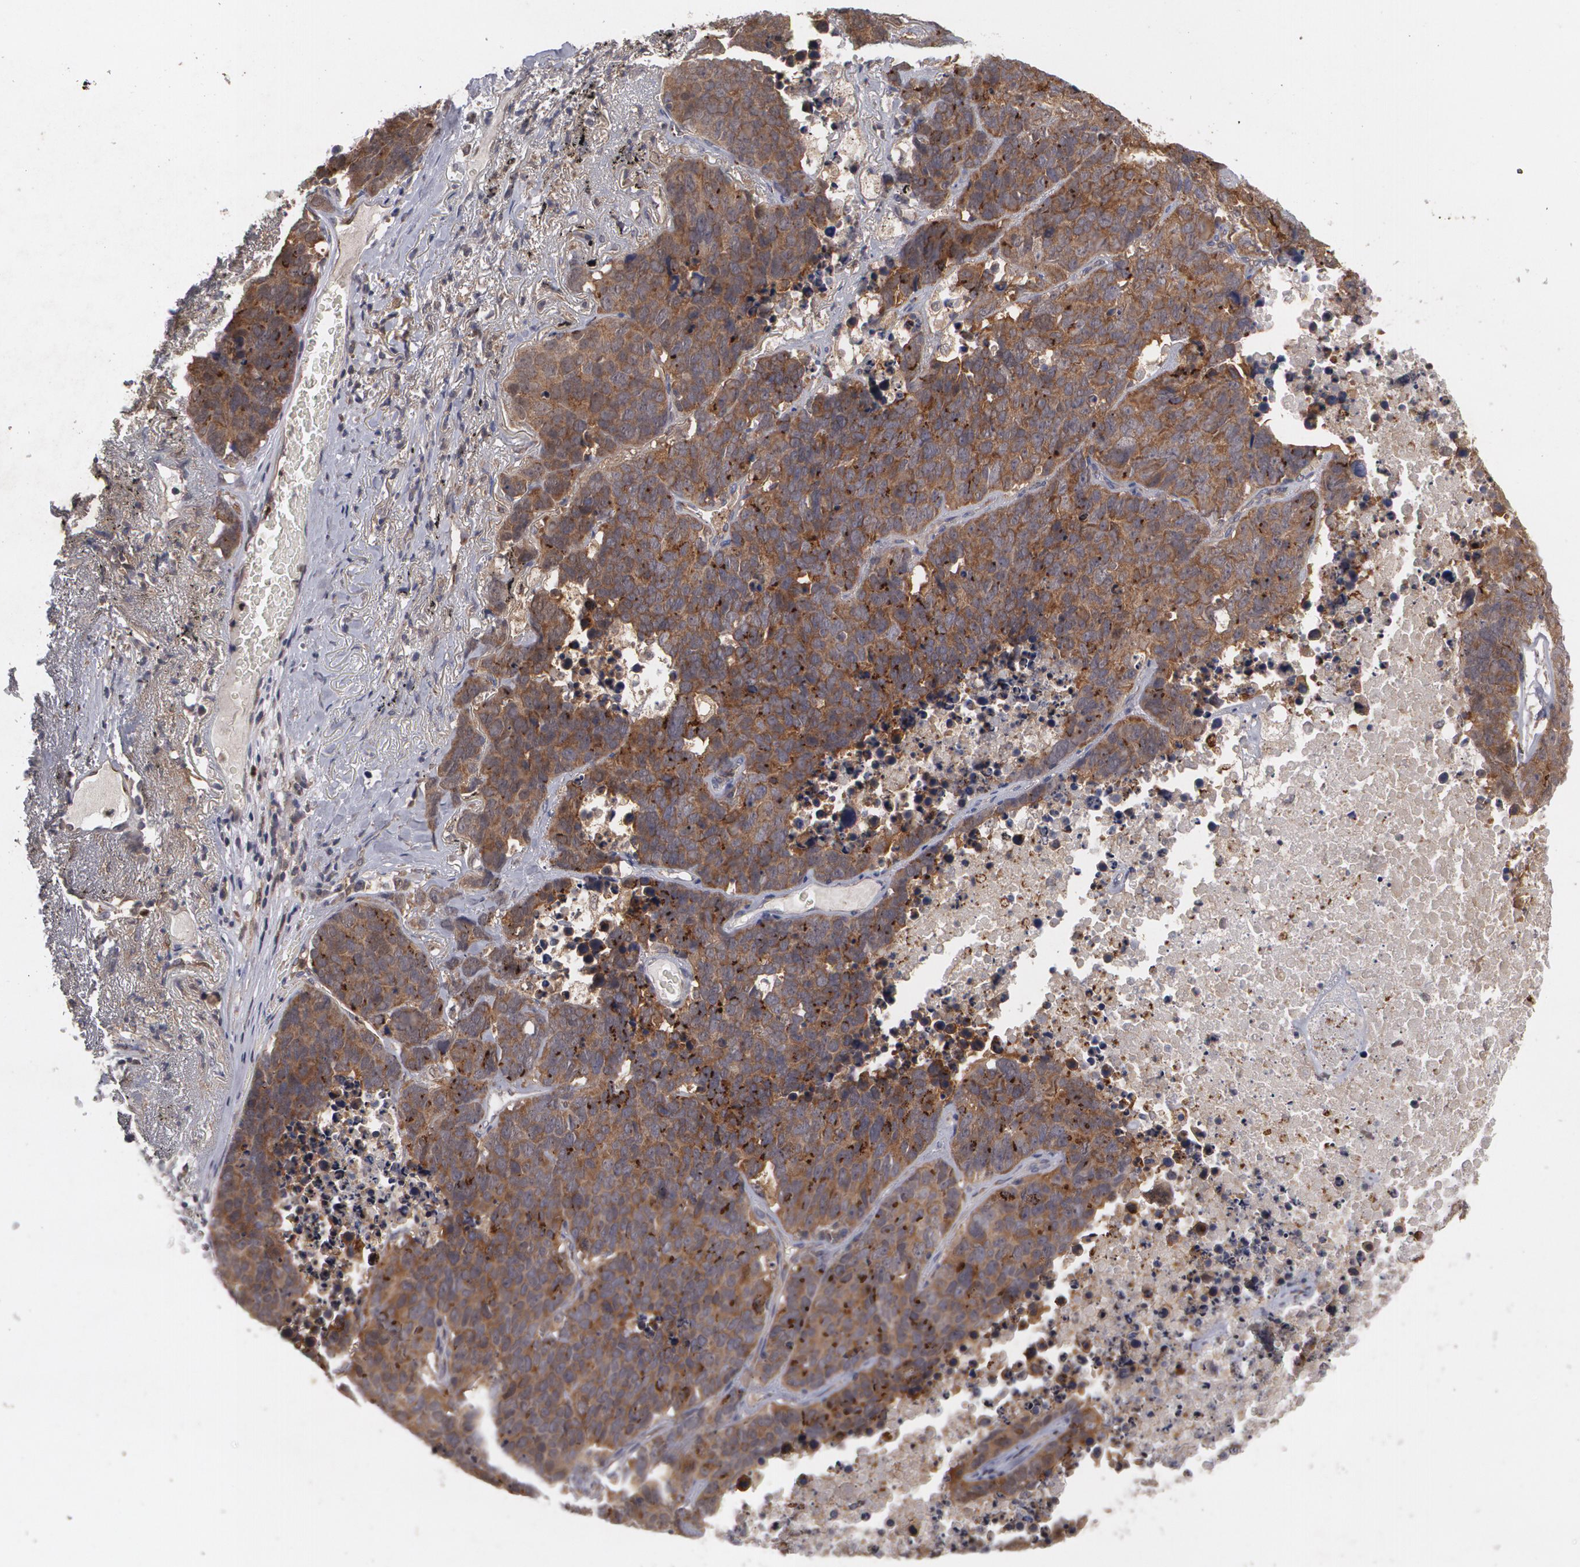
{"staining": {"intensity": "moderate", "quantity": "25%-75%", "location": "cytoplasmic/membranous"}, "tissue": "lung cancer", "cell_type": "Tumor cells", "image_type": "cancer", "snomed": [{"axis": "morphology", "description": "Carcinoid, malignant, NOS"}, {"axis": "topography", "description": "Lung"}], "caption": "Moderate cytoplasmic/membranous protein expression is seen in about 25%-75% of tumor cells in malignant carcinoid (lung). Nuclei are stained in blue.", "gene": "HTT", "patient": {"sex": "male", "age": 60}}